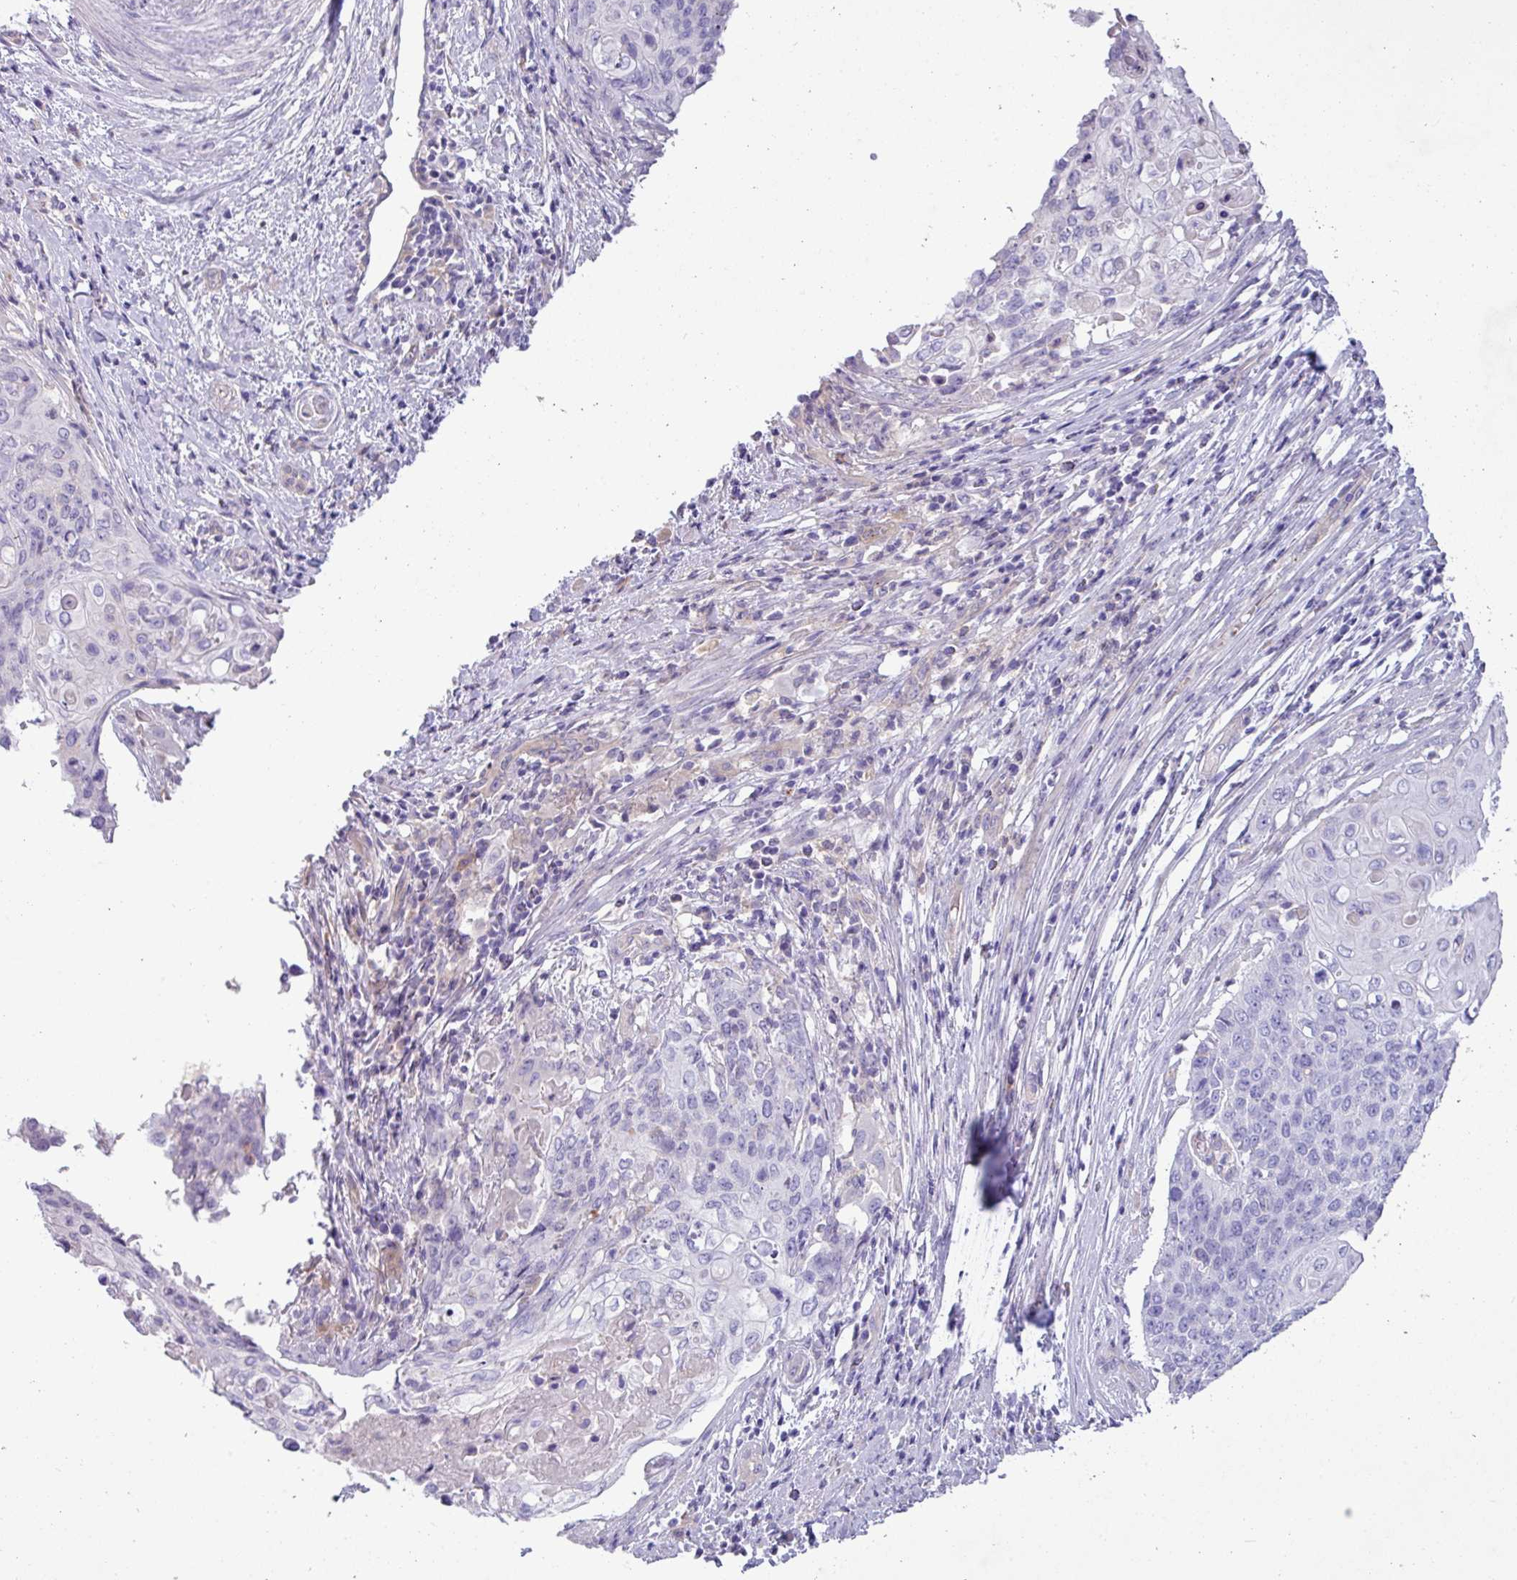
{"staining": {"intensity": "negative", "quantity": "none", "location": "none"}, "tissue": "cervical cancer", "cell_type": "Tumor cells", "image_type": "cancer", "snomed": [{"axis": "morphology", "description": "Squamous cell carcinoma, NOS"}, {"axis": "topography", "description": "Cervix"}], "caption": "IHC photomicrograph of neoplastic tissue: cervical cancer (squamous cell carcinoma) stained with DAB (3,3'-diaminobenzidine) exhibits no significant protein expression in tumor cells.", "gene": "KIRREL3", "patient": {"sex": "female", "age": 39}}